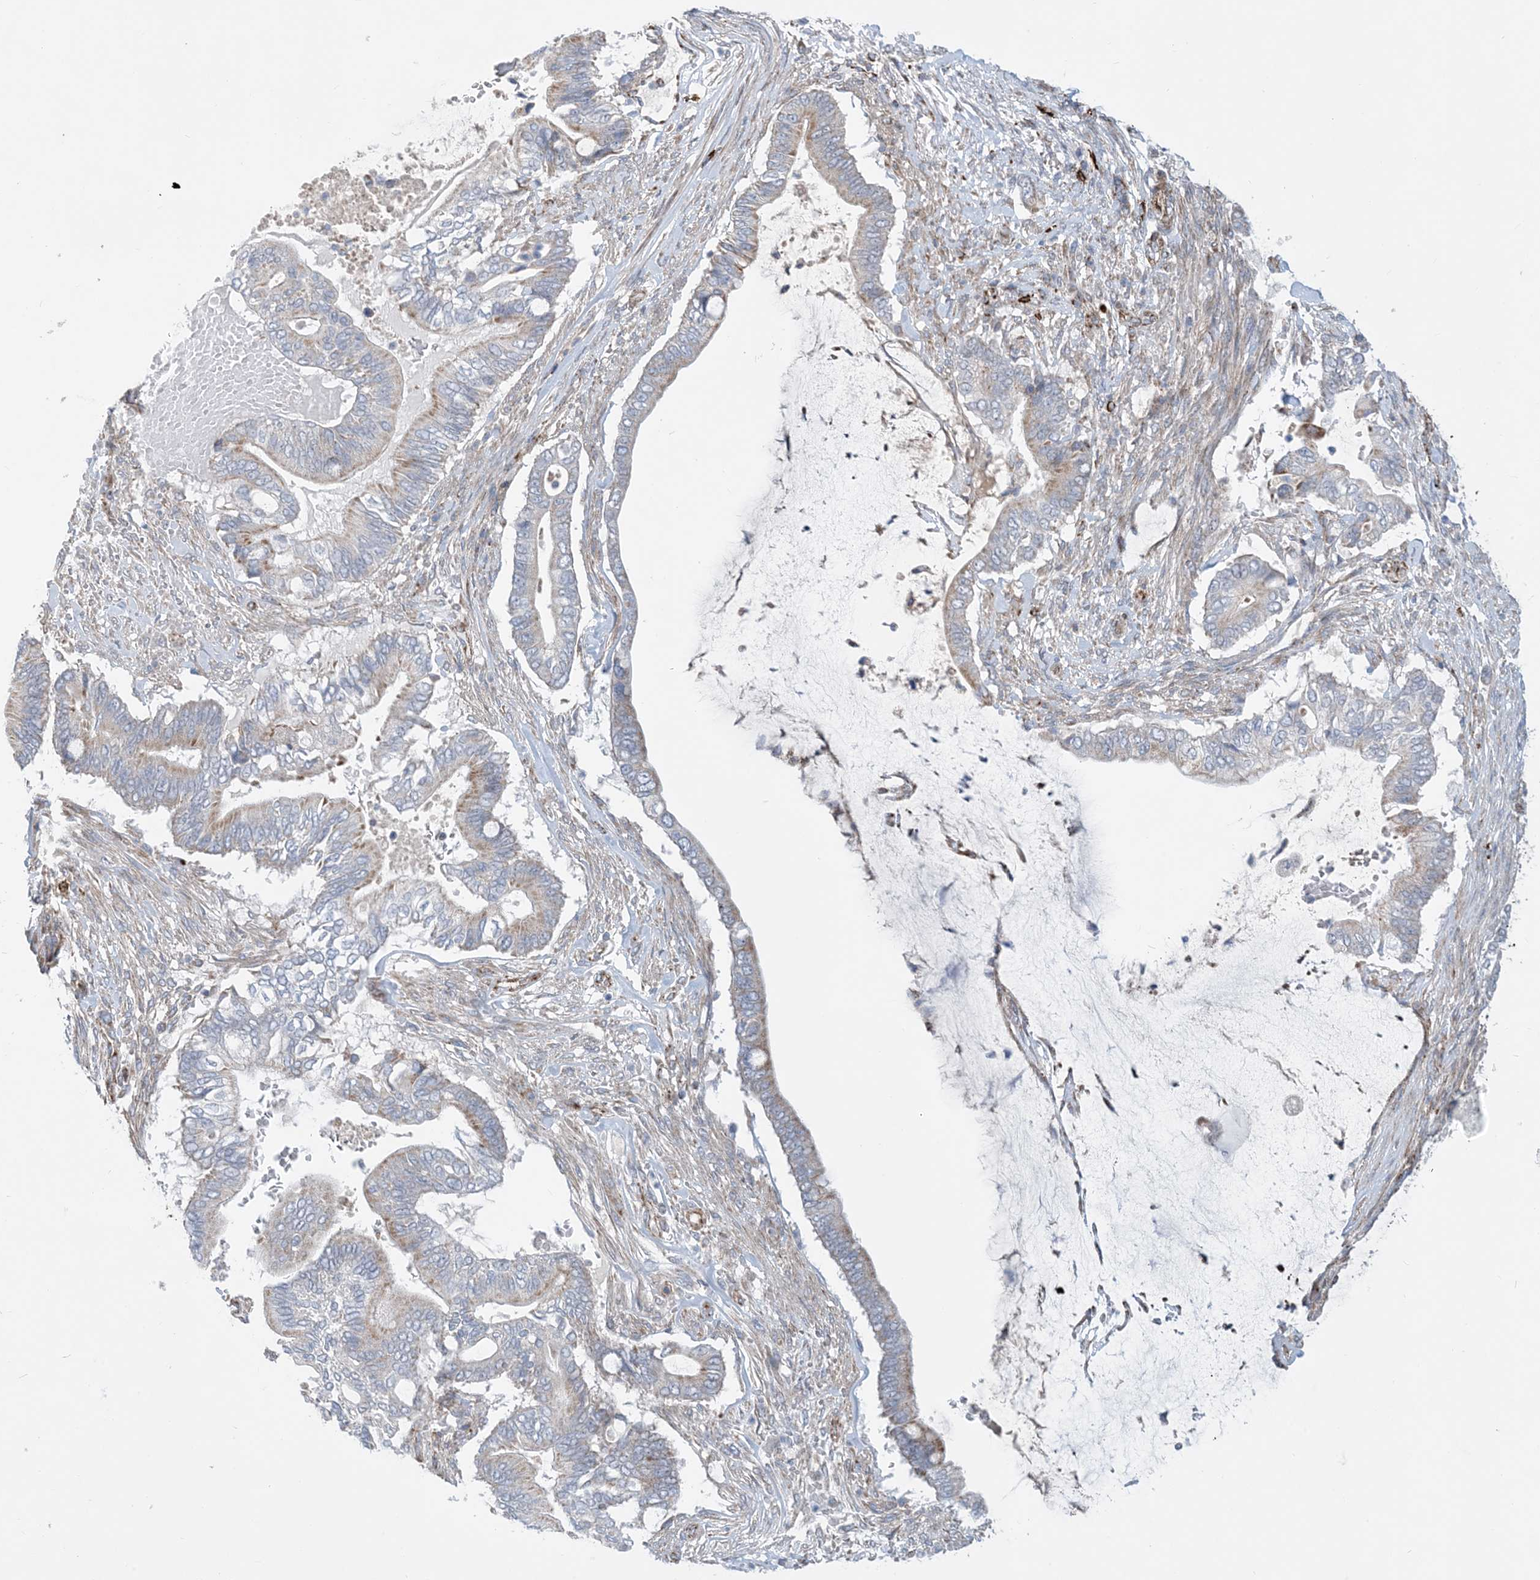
{"staining": {"intensity": "weak", "quantity": "25%-75%", "location": "cytoplasmic/membranous"}, "tissue": "pancreatic cancer", "cell_type": "Tumor cells", "image_type": "cancer", "snomed": [{"axis": "morphology", "description": "Adenocarcinoma, NOS"}, {"axis": "topography", "description": "Pancreas"}], "caption": "An immunohistochemistry photomicrograph of tumor tissue is shown. Protein staining in brown shows weak cytoplasmic/membranous positivity in pancreatic cancer (adenocarcinoma) within tumor cells.", "gene": "PCDHGA1", "patient": {"sex": "male", "age": 68}}